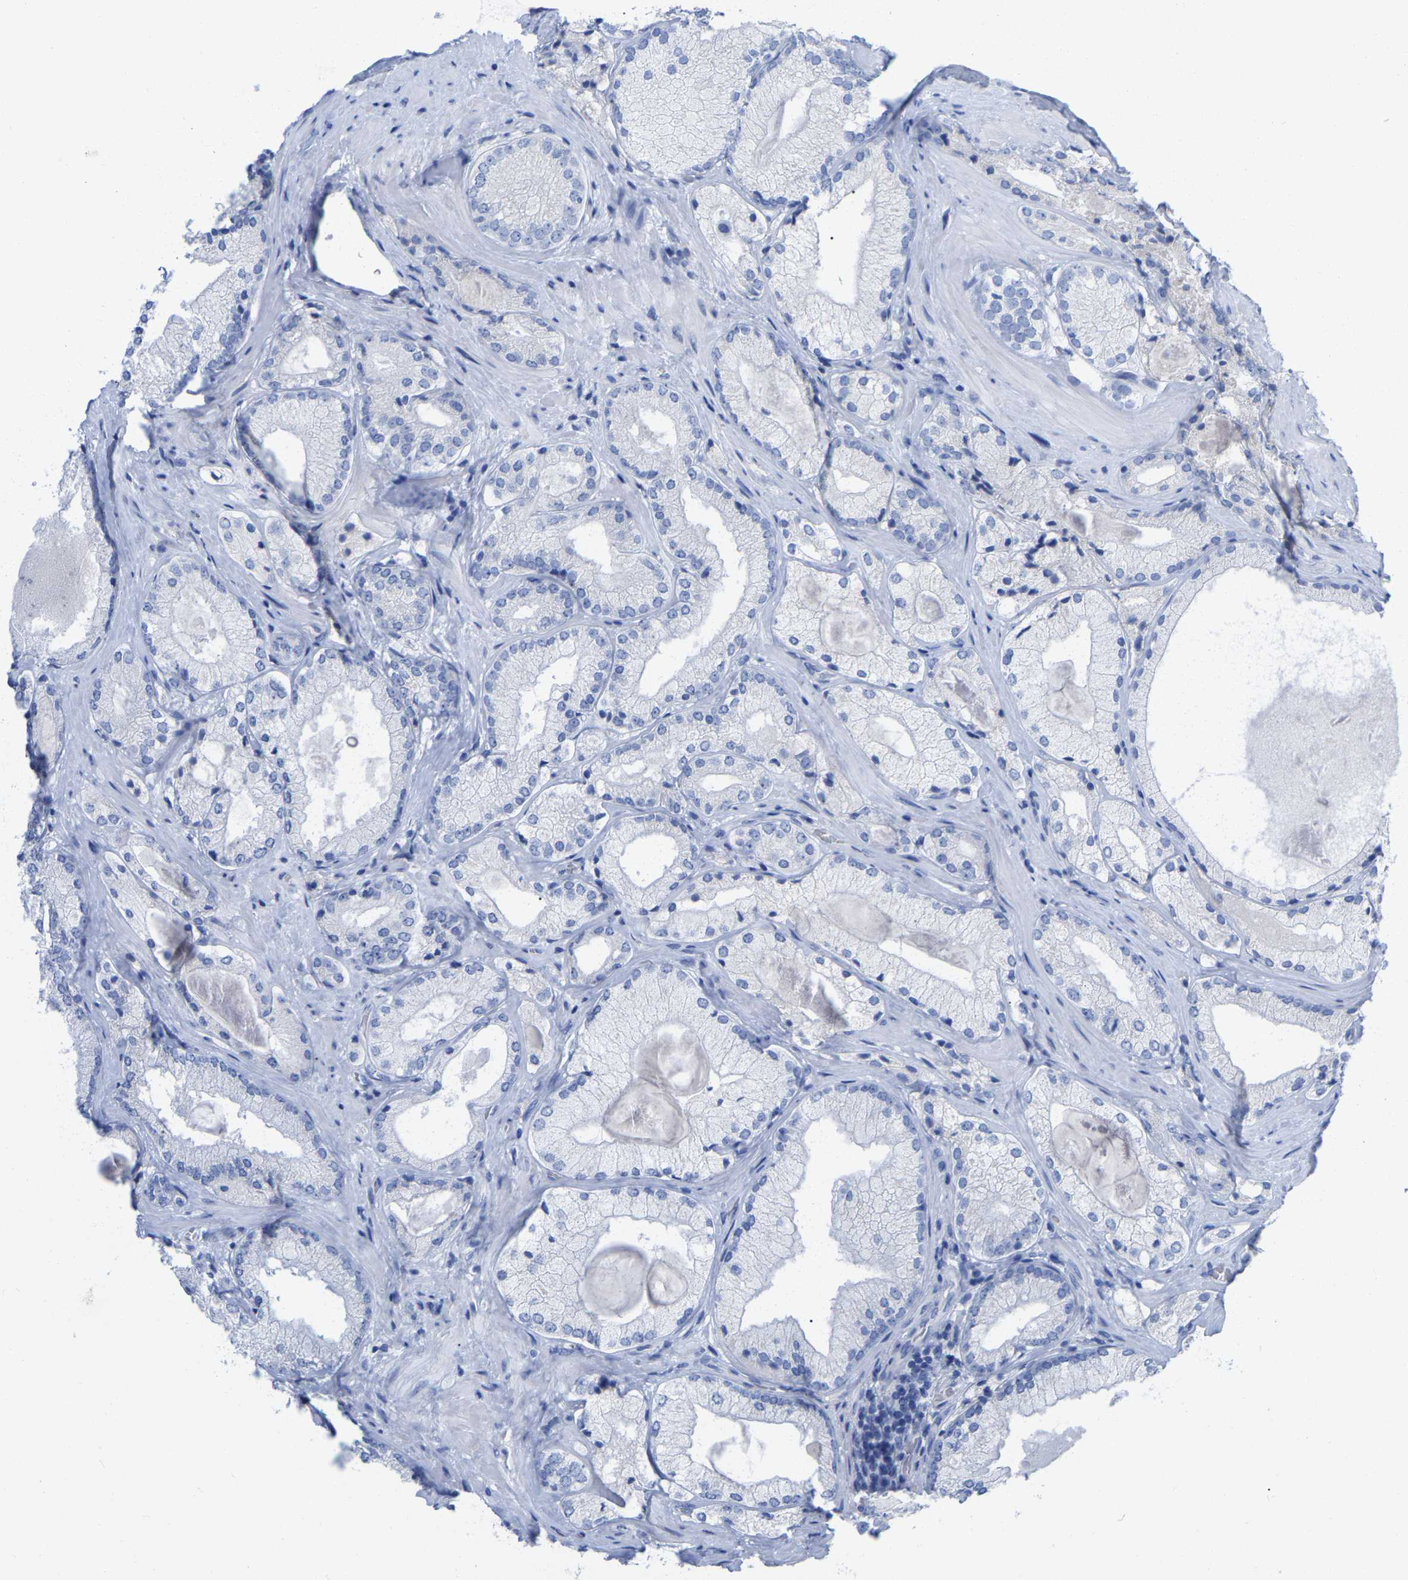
{"staining": {"intensity": "negative", "quantity": "none", "location": "none"}, "tissue": "prostate cancer", "cell_type": "Tumor cells", "image_type": "cancer", "snomed": [{"axis": "morphology", "description": "Adenocarcinoma, Low grade"}, {"axis": "topography", "description": "Prostate"}], "caption": "Immunohistochemistry micrograph of human adenocarcinoma (low-grade) (prostate) stained for a protein (brown), which exhibits no positivity in tumor cells.", "gene": "HAPLN1", "patient": {"sex": "male", "age": 65}}